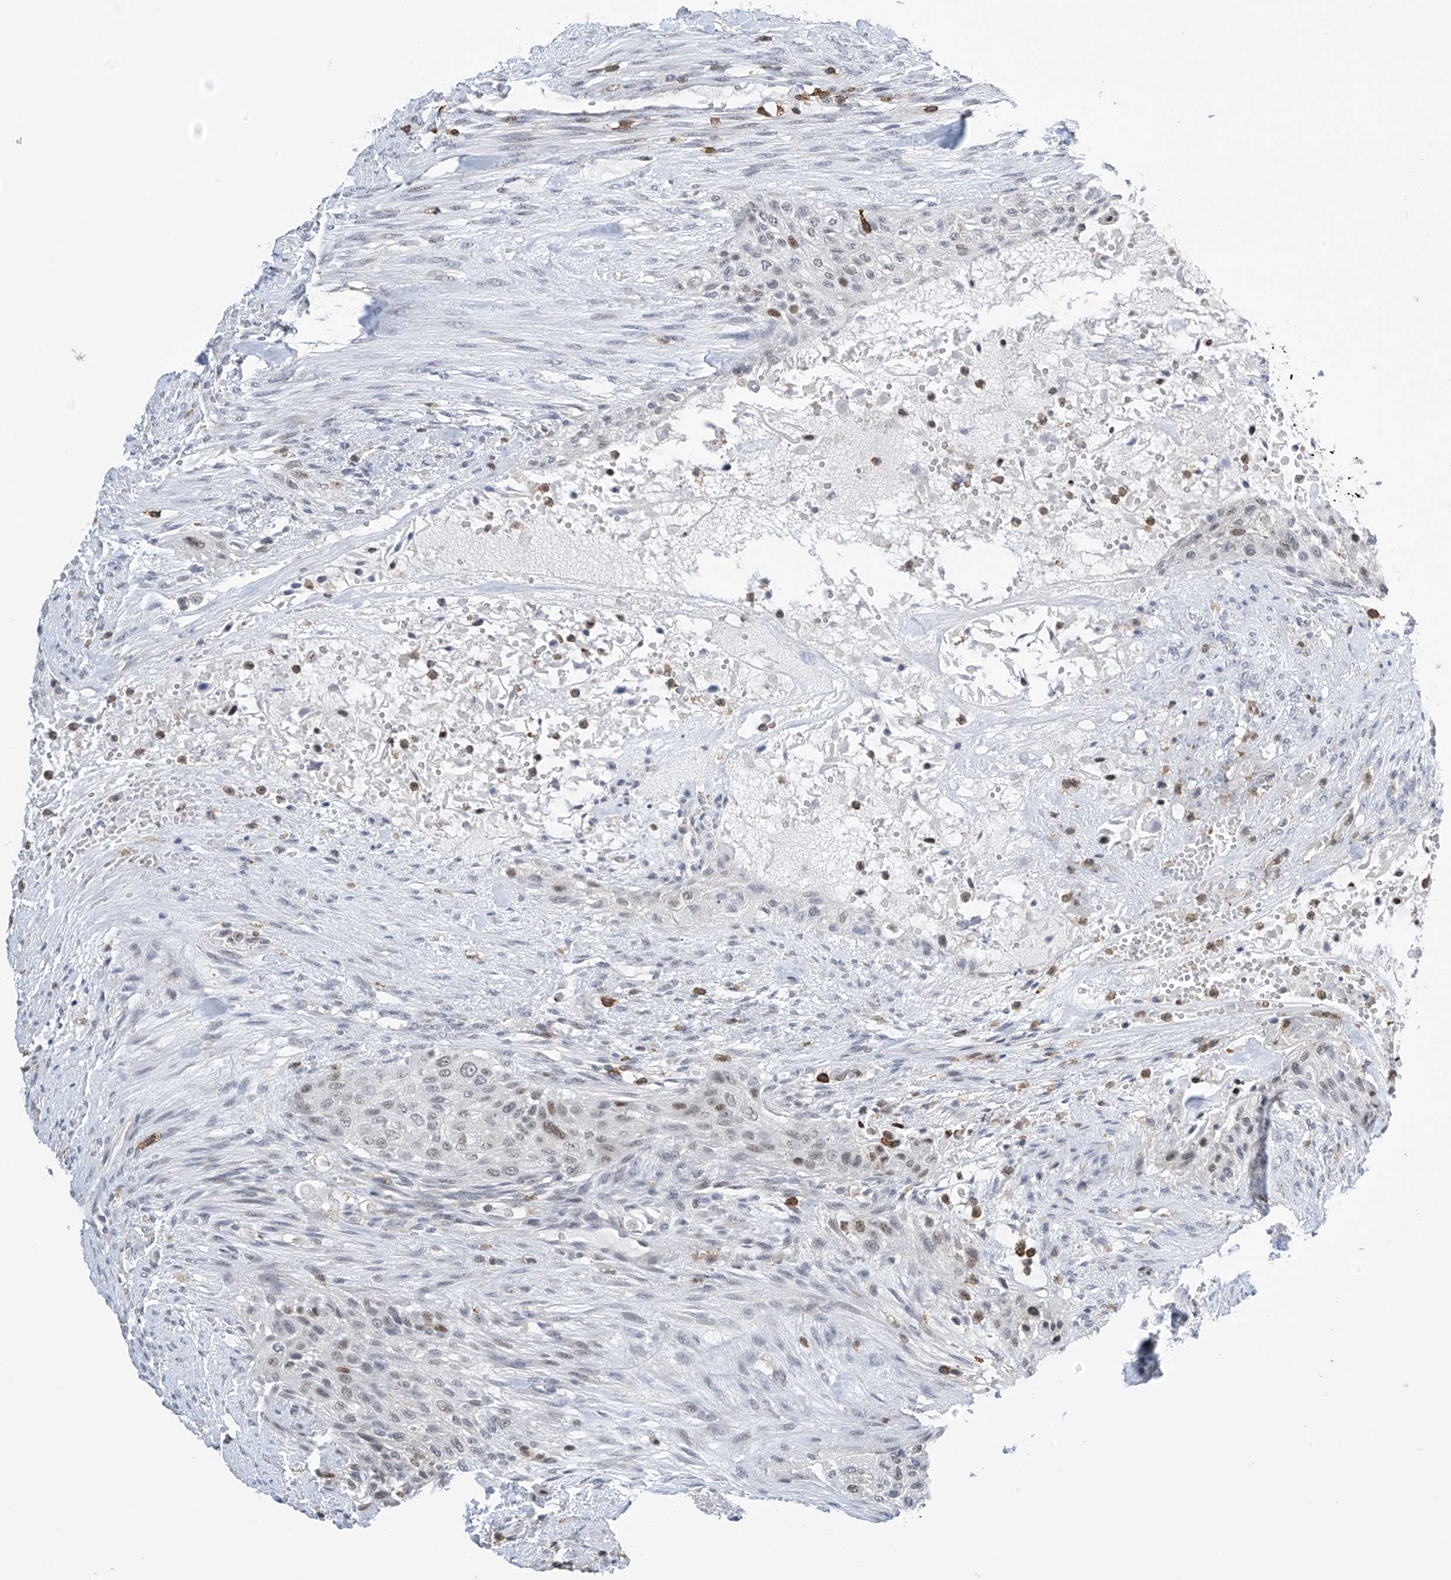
{"staining": {"intensity": "weak", "quantity": "<25%", "location": "nuclear"}, "tissue": "urothelial cancer", "cell_type": "Tumor cells", "image_type": "cancer", "snomed": [{"axis": "morphology", "description": "Urothelial carcinoma, High grade"}, {"axis": "topography", "description": "Urinary bladder"}], "caption": "Immunohistochemistry (IHC) micrograph of neoplastic tissue: human urothelial cancer stained with DAB reveals no significant protein staining in tumor cells. (DAB immunohistochemistry, high magnification).", "gene": "MSL3", "patient": {"sex": "male", "age": 35}}